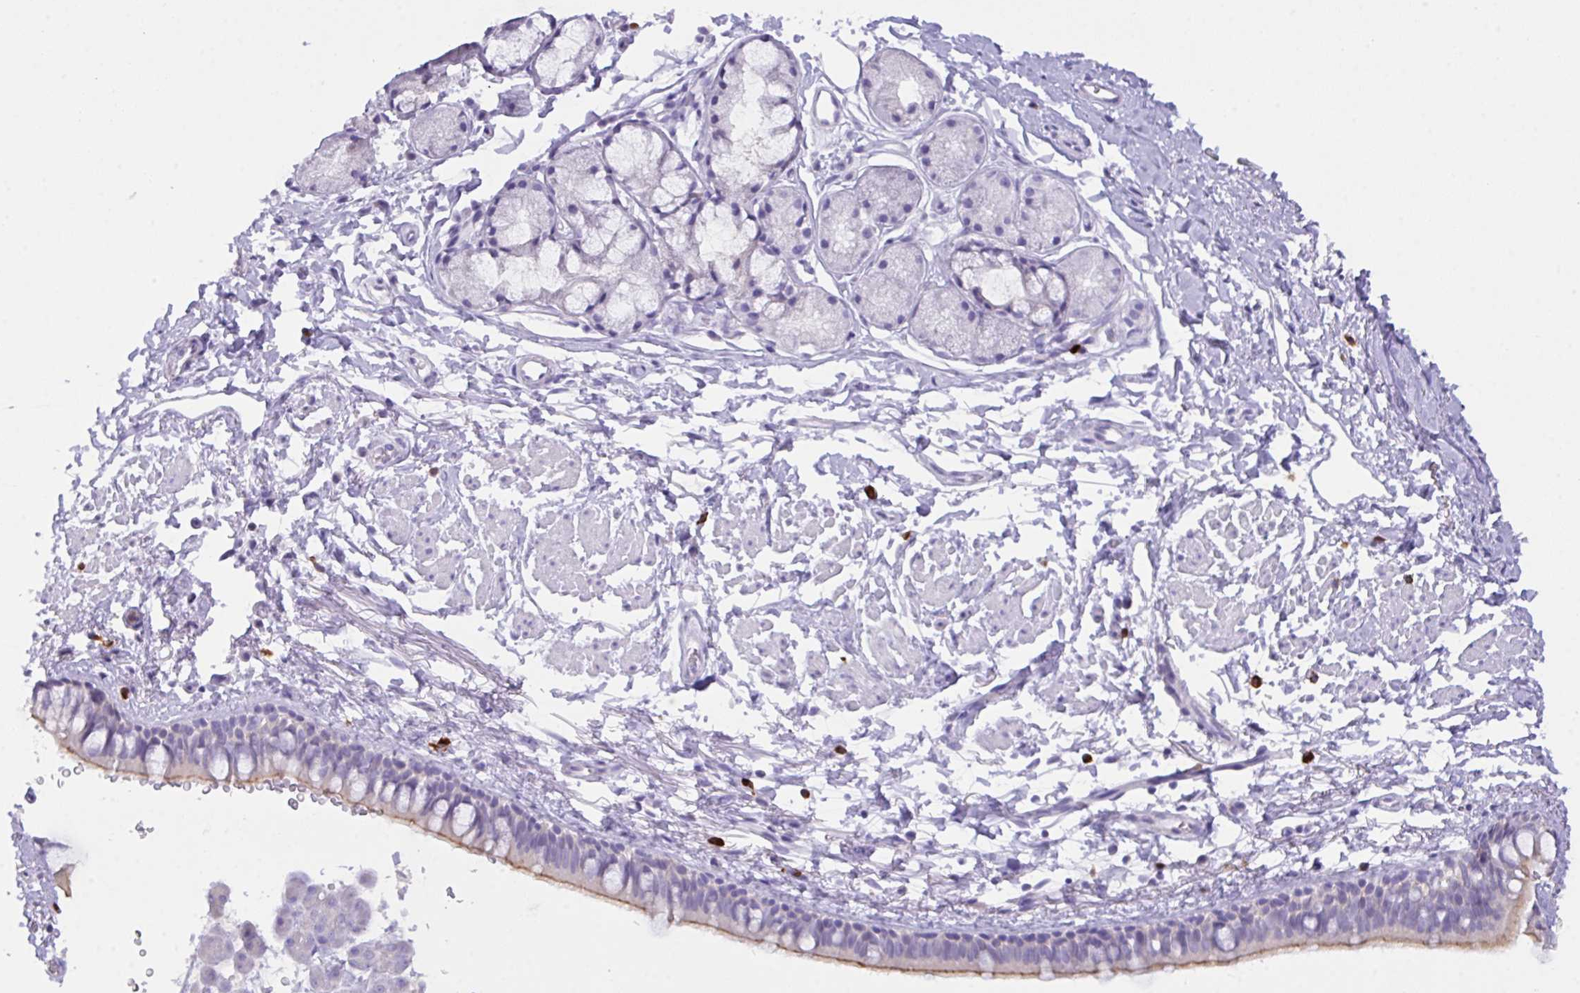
{"staining": {"intensity": "moderate", "quantity": "<25%", "location": "cytoplasmic/membranous"}, "tissue": "bronchus", "cell_type": "Respiratory epithelial cells", "image_type": "normal", "snomed": [{"axis": "morphology", "description": "Normal tissue, NOS"}, {"axis": "topography", "description": "Lymph node"}, {"axis": "topography", "description": "Cartilage tissue"}, {"axis": "topography", "description": "Bronchus"}], "caption": "Protein expression analysis of unremarkable human bronchus reveals moderate cytoplasmic/membranous positivity in about <25% of respiratory epithelial cells. (brown staining indicates protein expression, while blue staining denotes nuclei).", "gene": "CST11", "patient": {"sex": "female", "age": 70}}